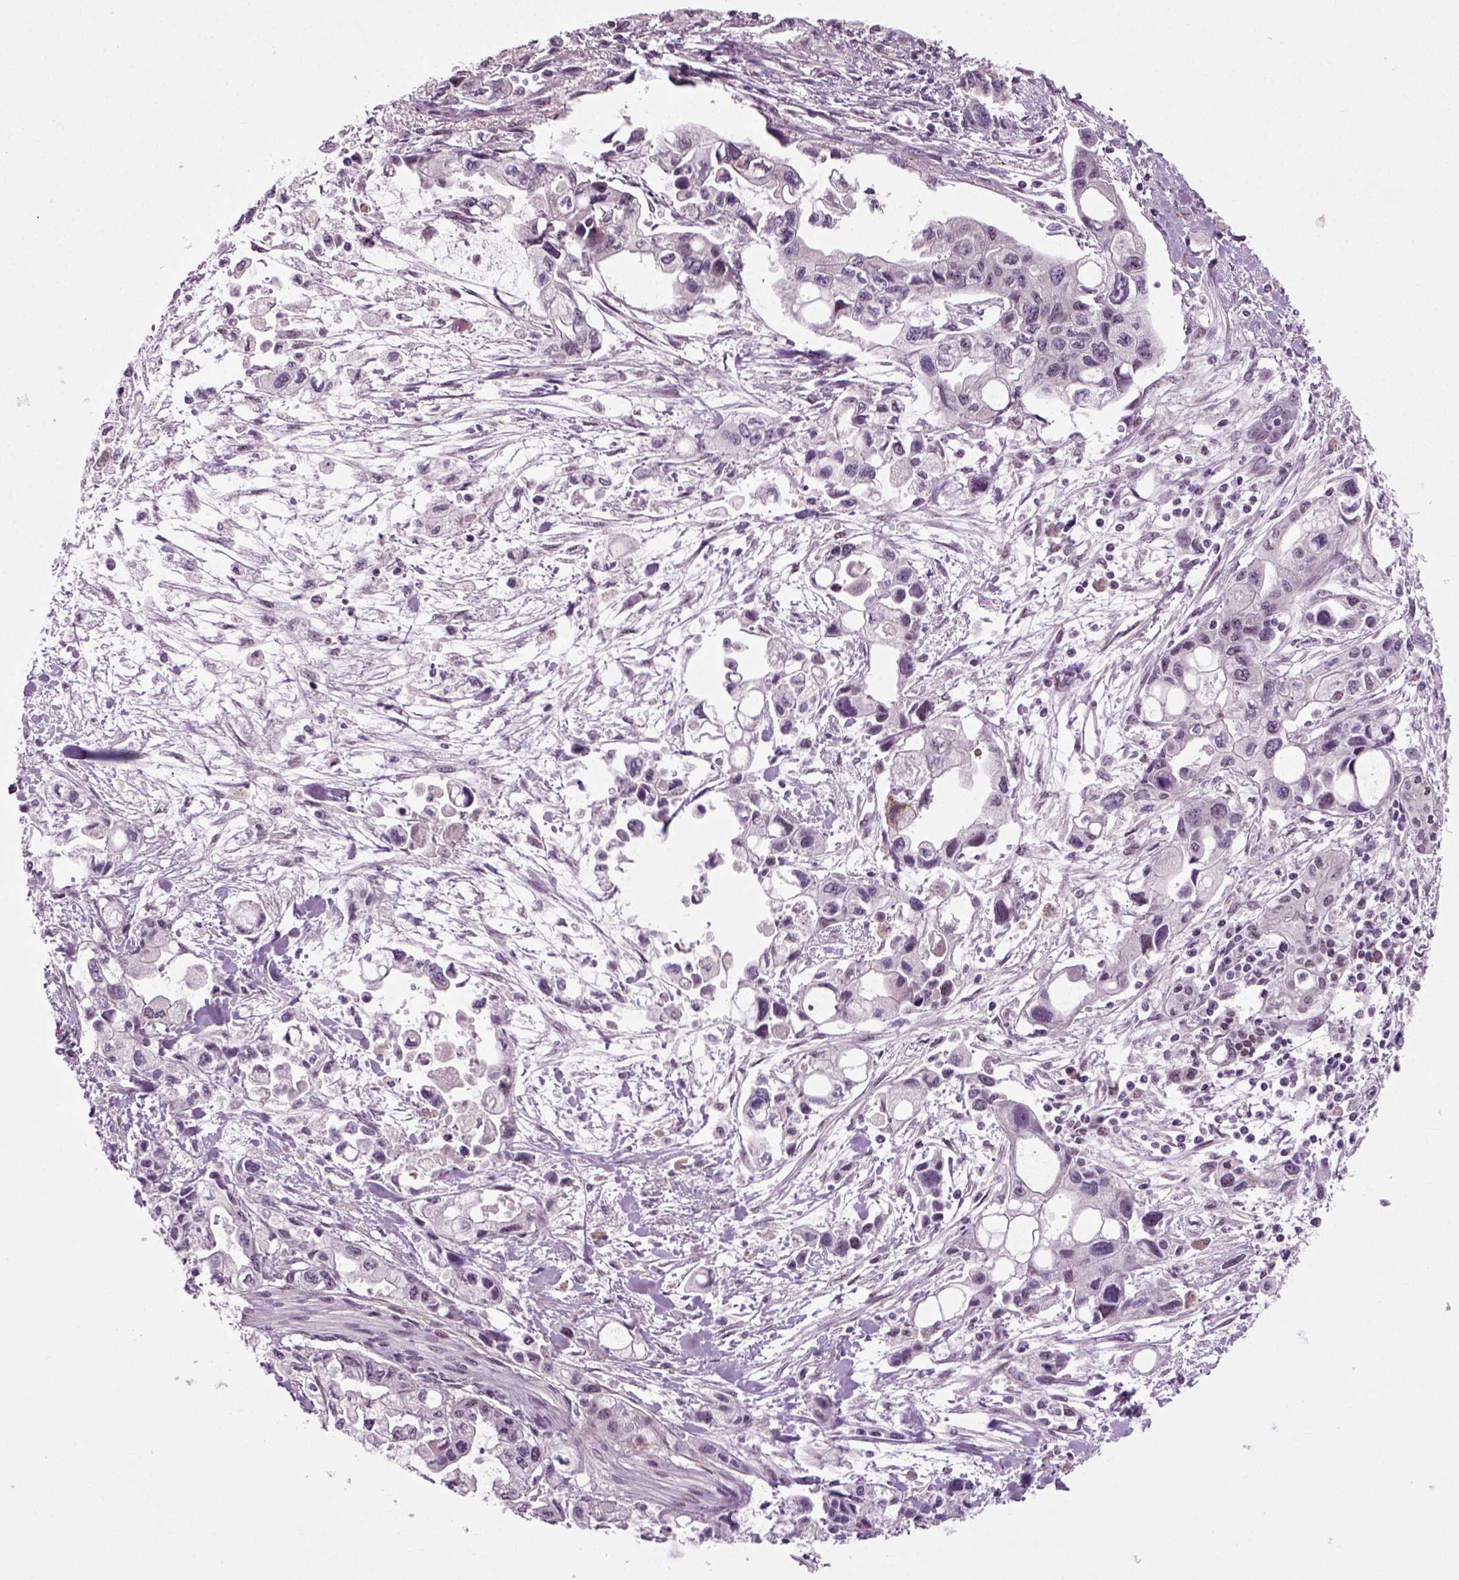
{"staining": {"intensity": "moderate", "quantity": "<25%", "location": "nuclear"}, "tissue": "pancreatic cancer", "cell_type": "Tumor cells", "image_type": "cancer", "snomed": [{"axis": "morphology", "description": "Adenocarcinoma, NOS"}, {"axis": "topography", "description": "Pancreas"}], "caption": "Moderate nuclear protein expression is present in about <25% of tumor cells in pancreatic adenocarcinoma.", "gene": "RCOR3", "patient": {"sex": "female", "age": 61}}